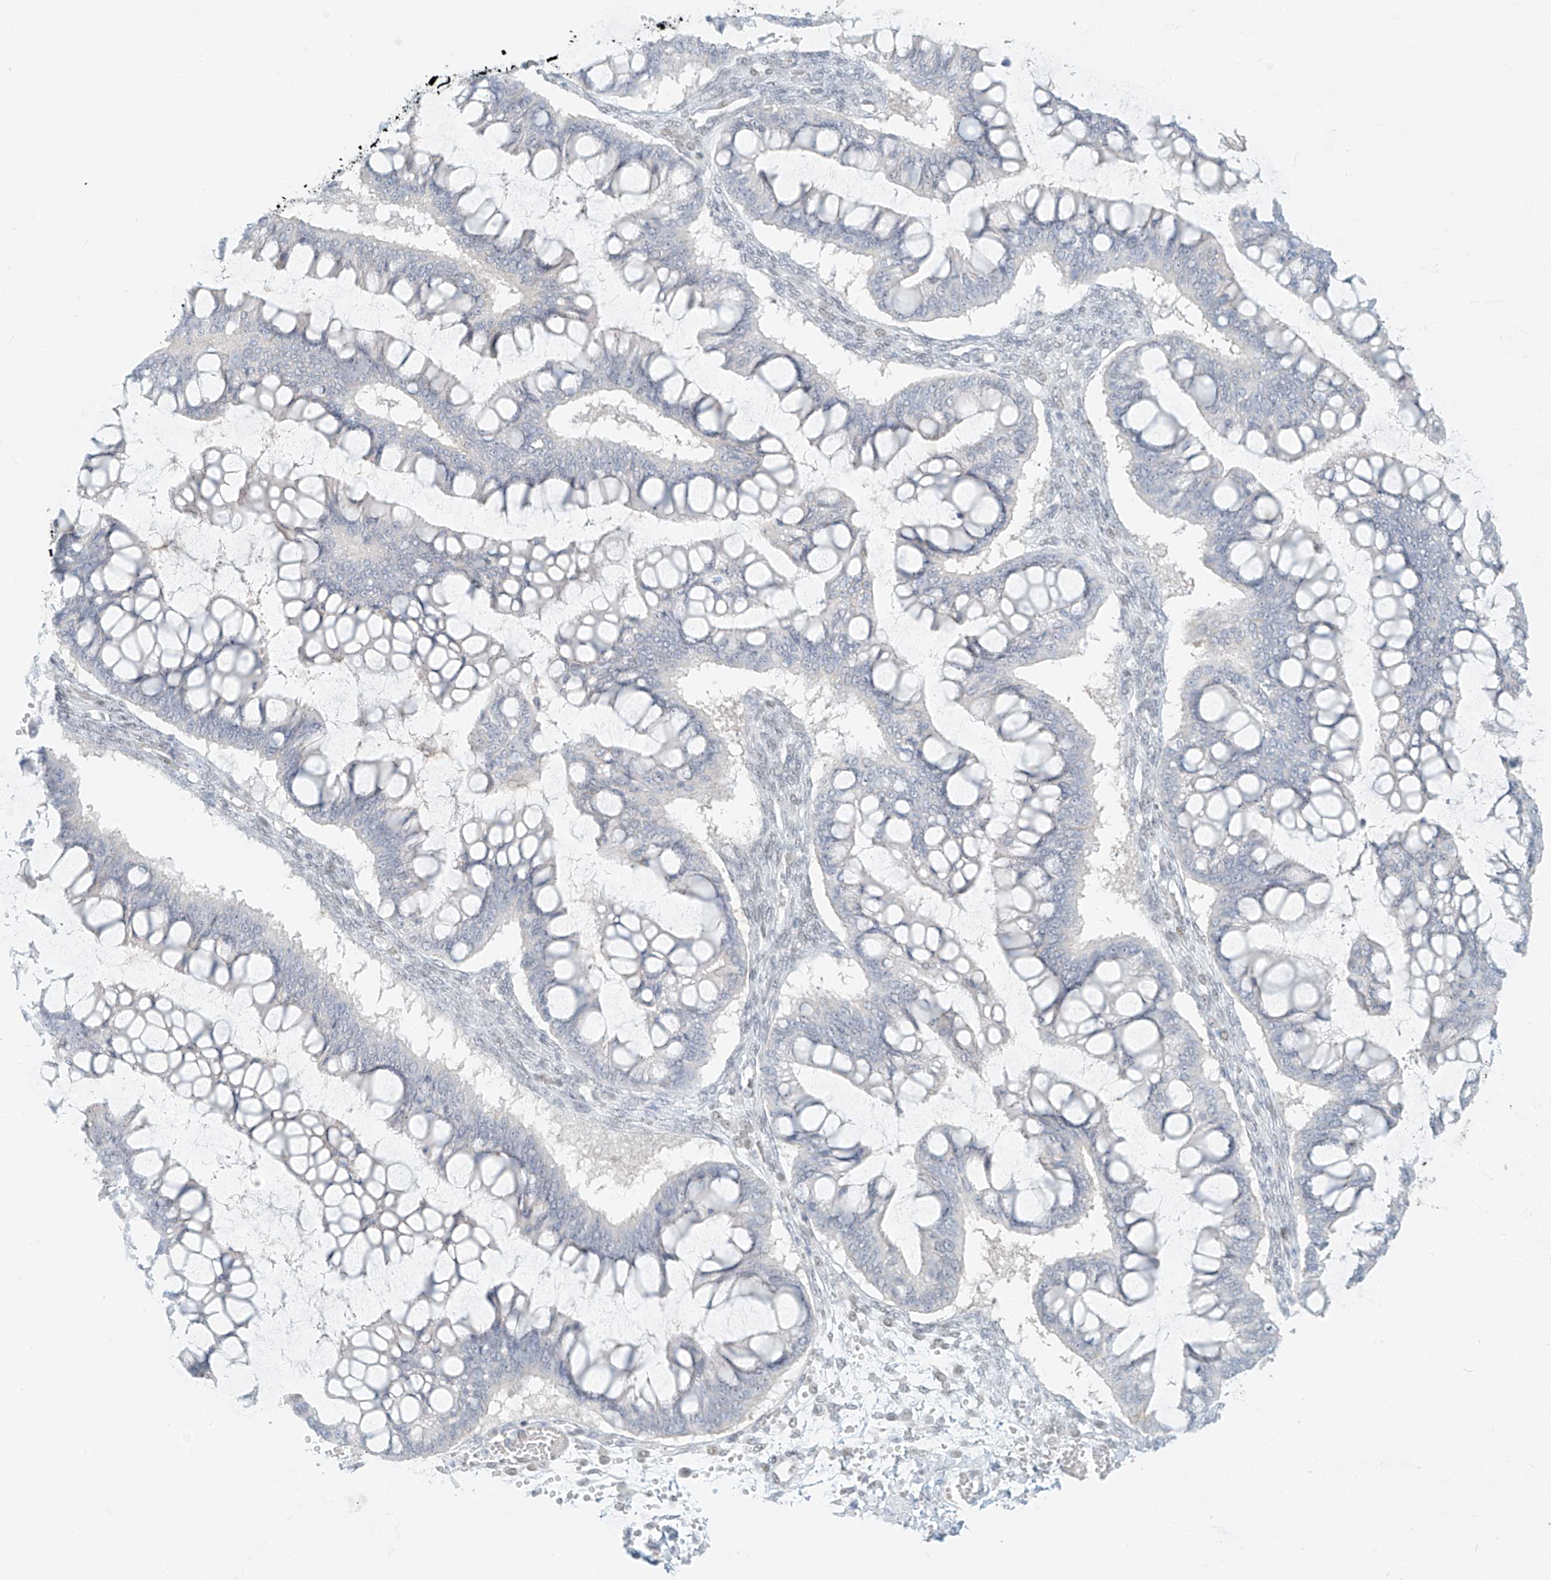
{"staining": {"intensity": "negative", "quantity": "none", "location": "none"}, "tissue": "ovarian cancer", "cell_type": "Tumor cells", "image_type": "cancer", "snomed": [{"axis": "morphology", "description": "Cystadenocarcinoma, mucinous, NOS"}, {"axis": "topography", "description": "Ovary"}], "caption": "An IHC photomicrograph of ovarian cancer (mucinous cystadenocarcinoma) is shown. There is no staining in tumor cells of ovarian cancer (mucinous cystadenocarcinoma).", "gene": "ZNF774", "patient": {"sex": "female", "age": 73}}